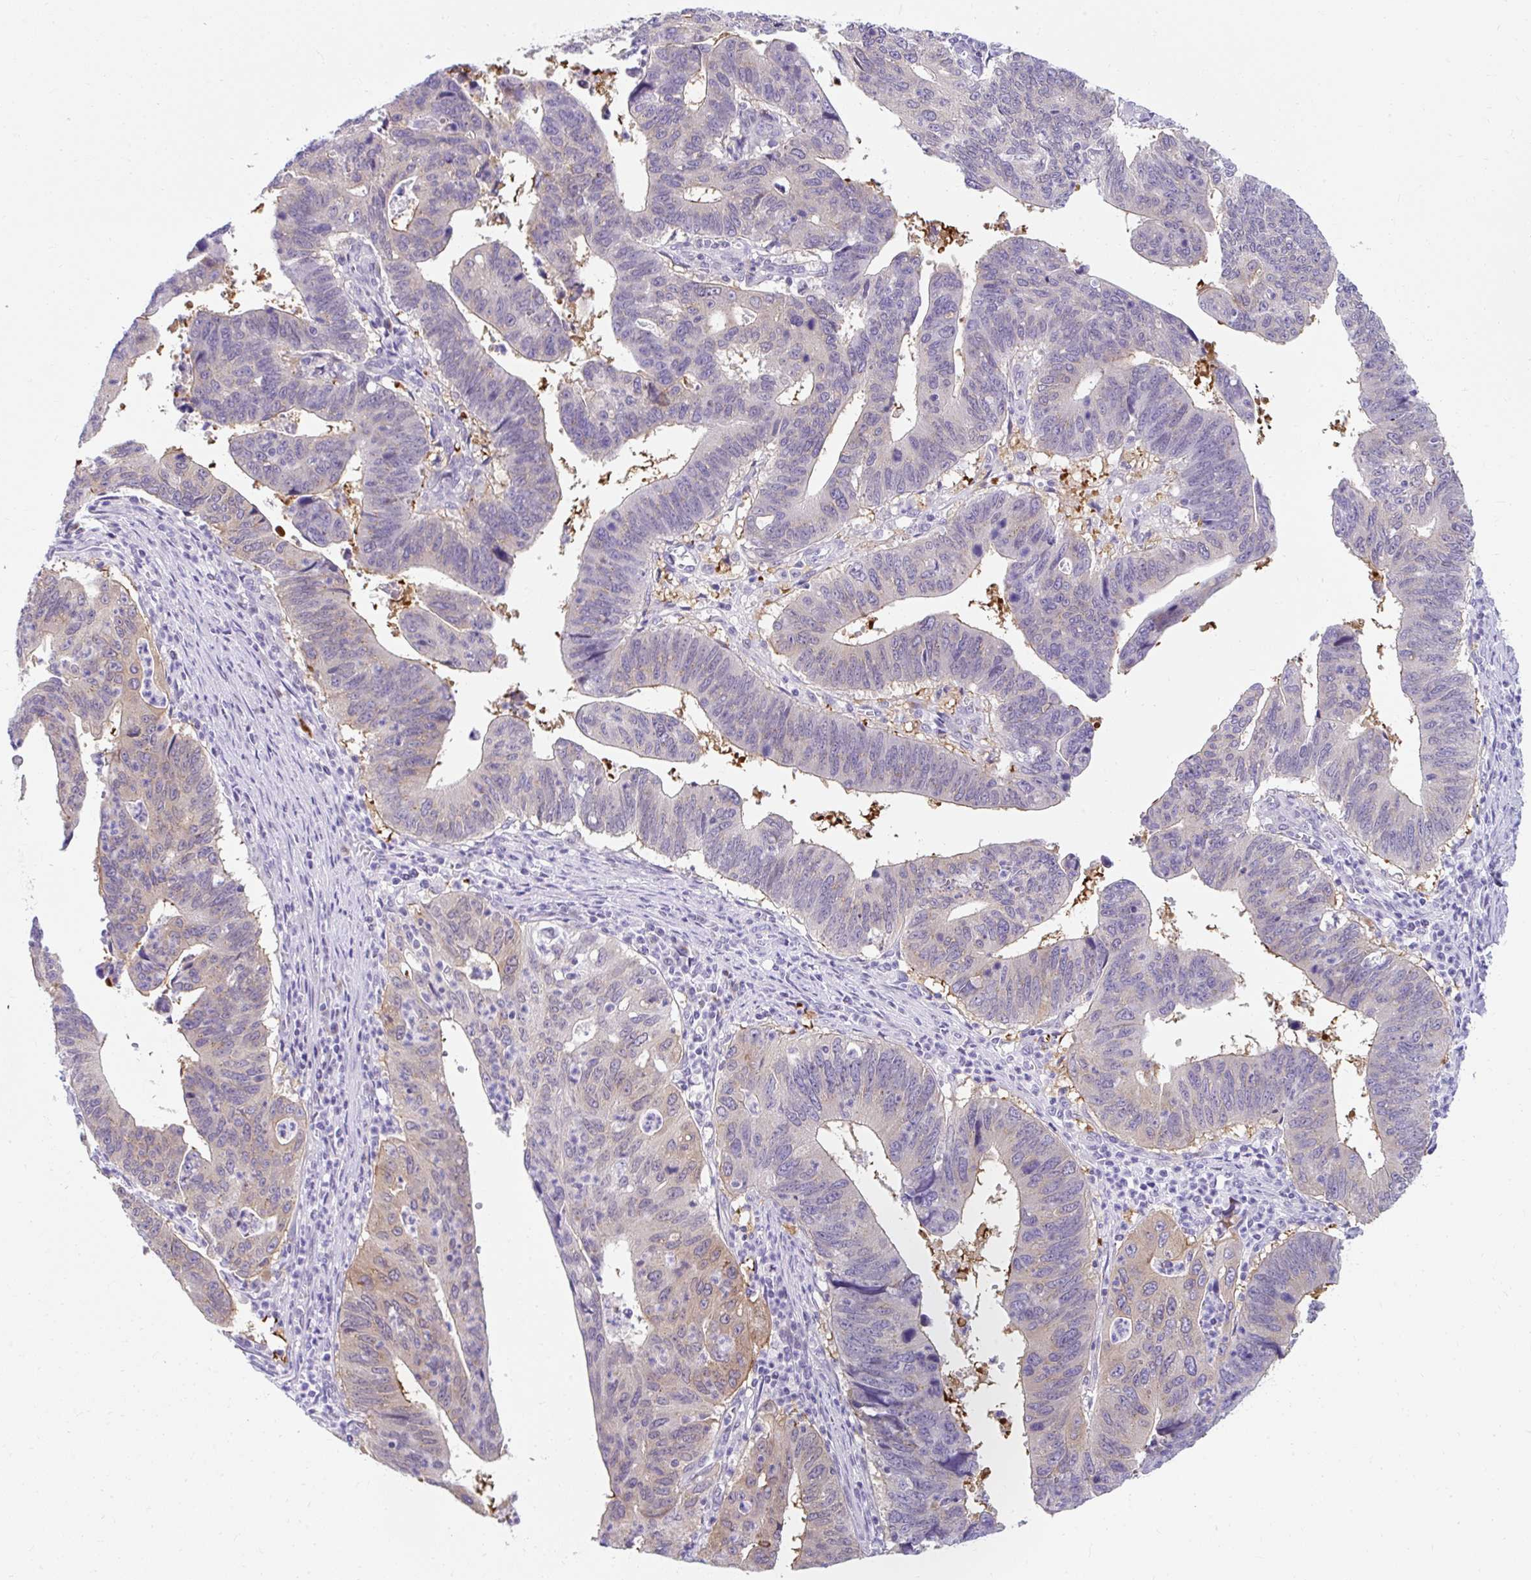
{"staining": {"intensity": "weak", "quantity": "25%-75%", "location": "cytoplasmic/membranous"}, "tissue": "stomach cancer", "cell_type": "Tumor cells", "image_type": "cancer", "snomed": [{"axis": "morphology", "description": "Adenocarcinoma, NOS"}, {"axis": "topography", "description": "Stomach"}], "caption": "Brown immunohistochemical staining in human stomach adenocarcinoma demonstrates weak cytoplasmic/membranous positivity in about 25%-75% of tumor cells. Nuclei are stained in blue.", "gene": "GOLGA8A", "patient": {"sex": "male", "age": 59}}